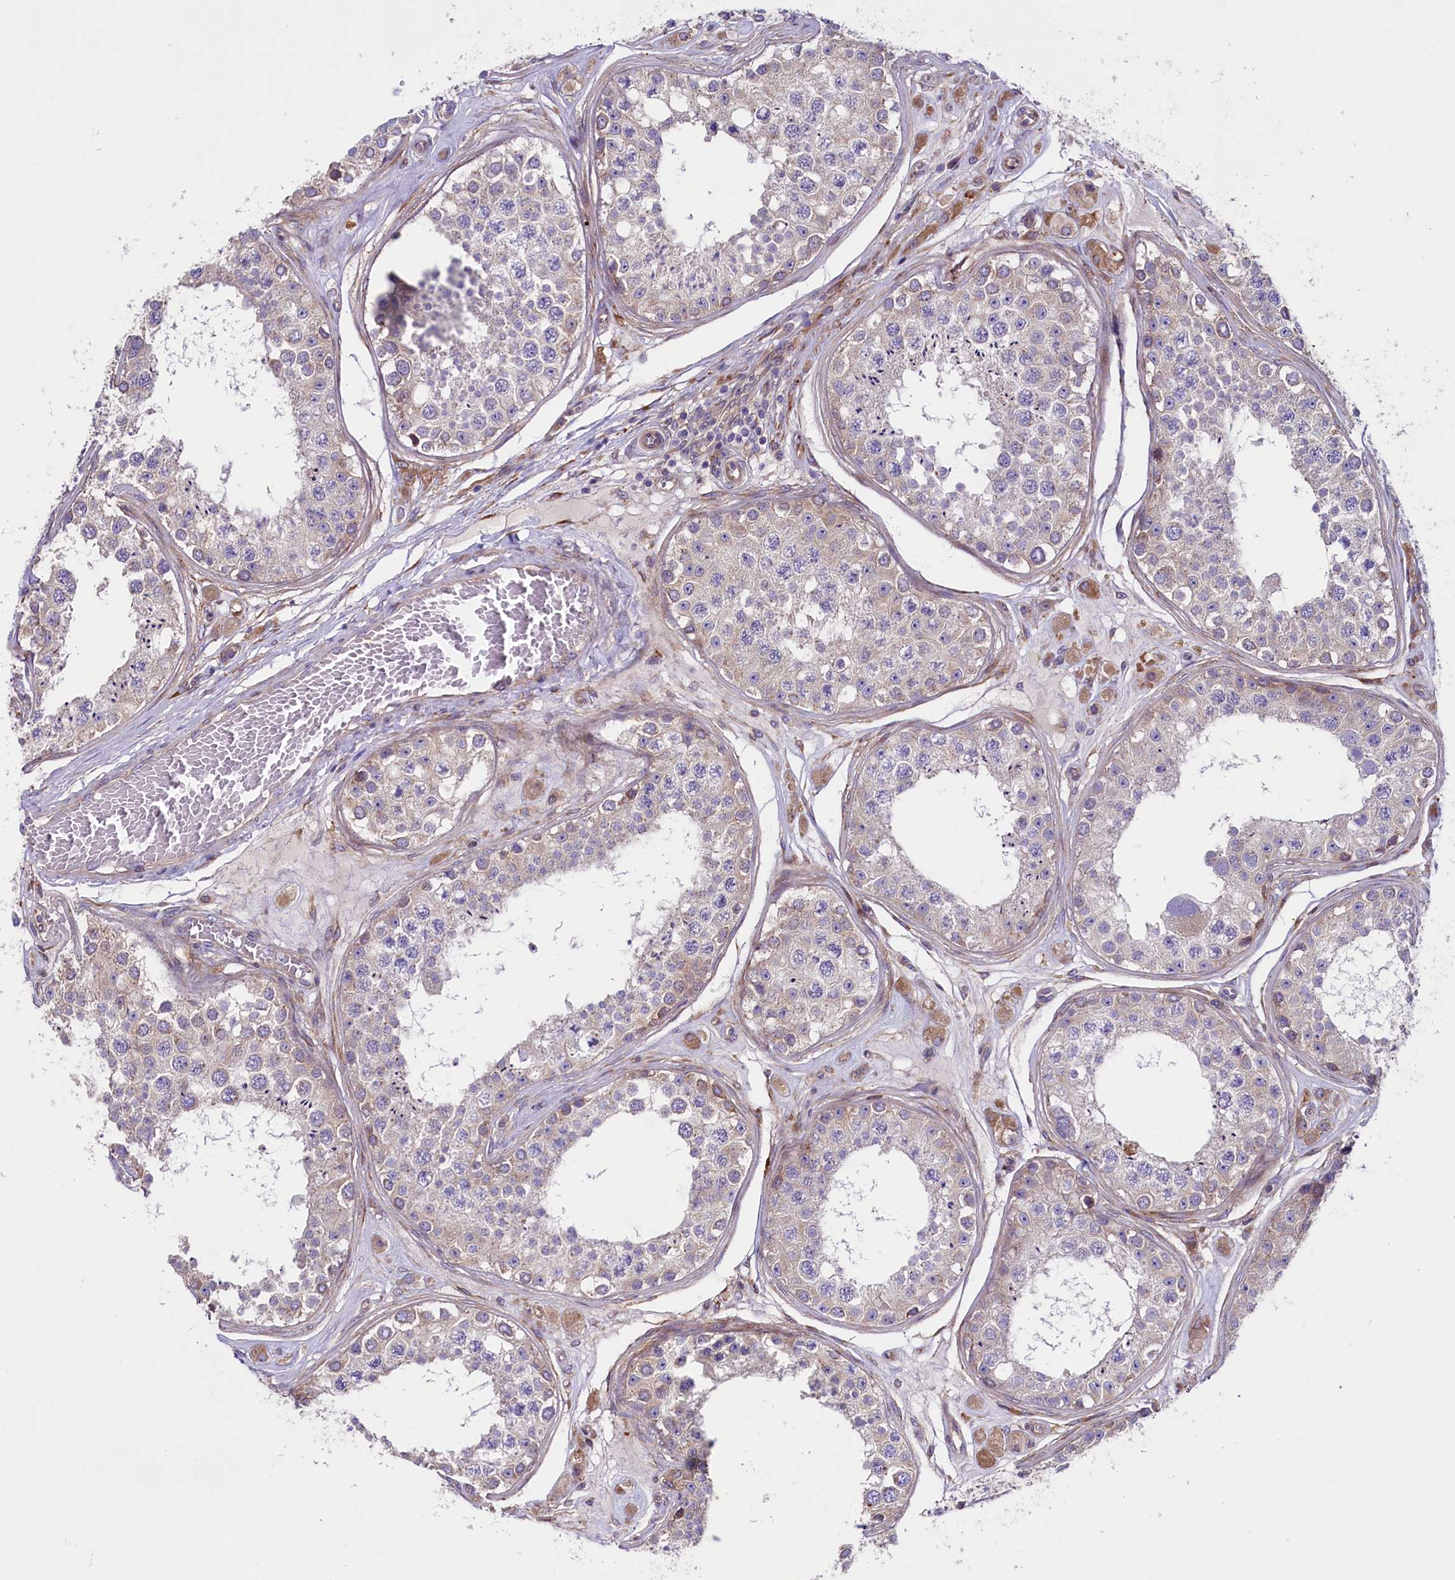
{"staining": {"intensity": "weak", "quantity": "<25%", "location": "cytoplasmic/membranous"}, "tissue": "testis", "cell_type": "Cells in seminiferous ducts", "image_type": "normal", "snomed": [{"axis": "morphology", "description": "Normal tissue, NOS"}, {"axis": "topography", "description": "Testis"}], "caption": "Benign testis was stained to show a protein in brown. There is no significant expression in cells in seminiferous ducts. (IHC, brightfield microscopy, high magnification).", "gene": "GPR108", "patient": {"sex": "male", "age": 25}}